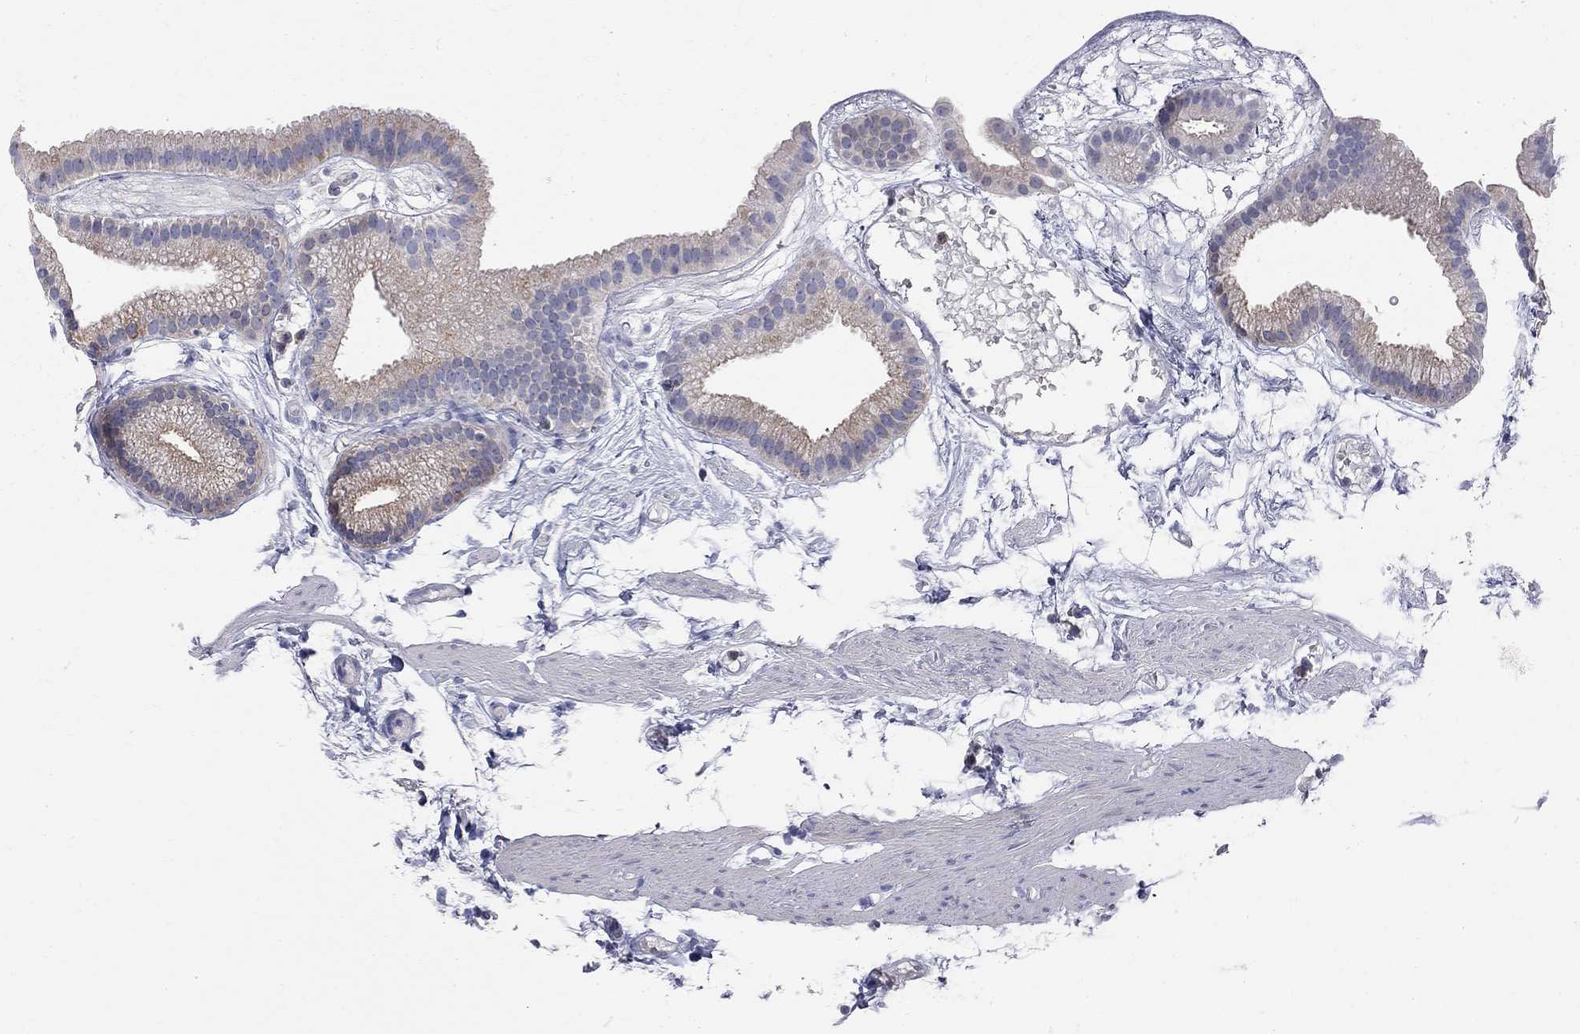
{"staining": {"intensity": "weak", "quantity": "<25%", "location": "cytoplasmic/membranous"}, "tissue": "gallbladder", "cell_type": "Glandular cells", "image_type": "normal", "snomed": [{"axis": "morphology", "description": "Normal tissue, NOS"}, {"axis": "topography", "description": "Gallbladder"}], "caption": "A high-resolution image shows immunohistochemistry (IHC) staining of normal gallbladder, which exhibits no significant staining in glandular cells.", "gene": "ACSL1", "patient": {"sex": "female", "age": 45}}